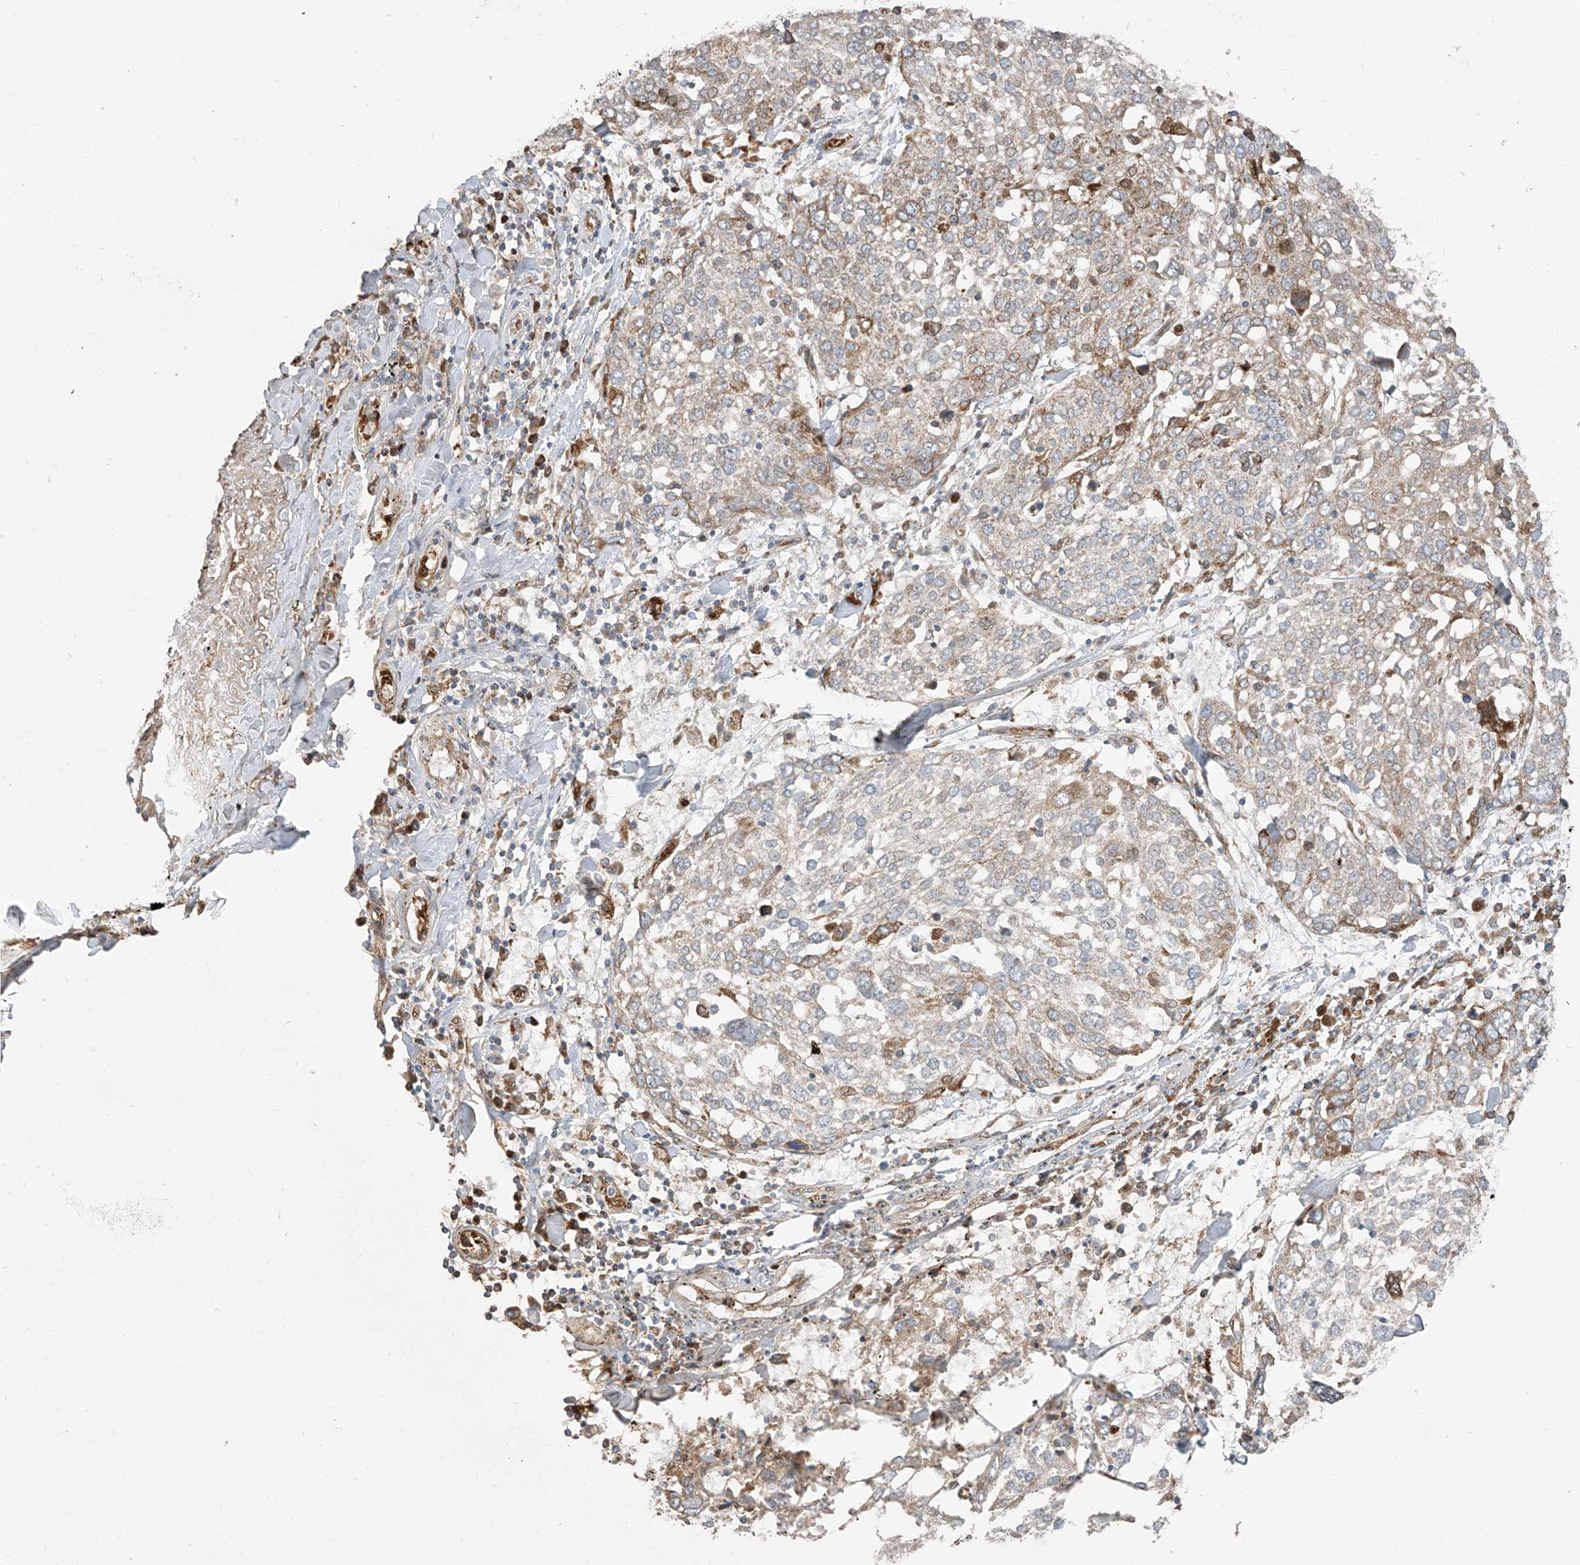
{"staining": {"intensity": "weak", "quantity": "25%-75%", "location": "cytoplasmic/membranous"}, "tissue": "lung cancer", "cell_type": "Tumor cells", "image_type": "cancer", "snomed": [{"axis": "morphology", "description": "Squamous cell carcinoma, NOS"}, {"axis": "topography", "description": "Lung"}], "caption": "This image exhibits squamous cell carcinoma (lung) stained with immunohistochemistry (IHC) to label a protein in brown. The cytoplasmic/membranous of tumor cells show weak positivity for the protein. Nuclei are counter-stained blue.", "gene": "ABTB1", "patient": {"sex": "male", "age": 65}}